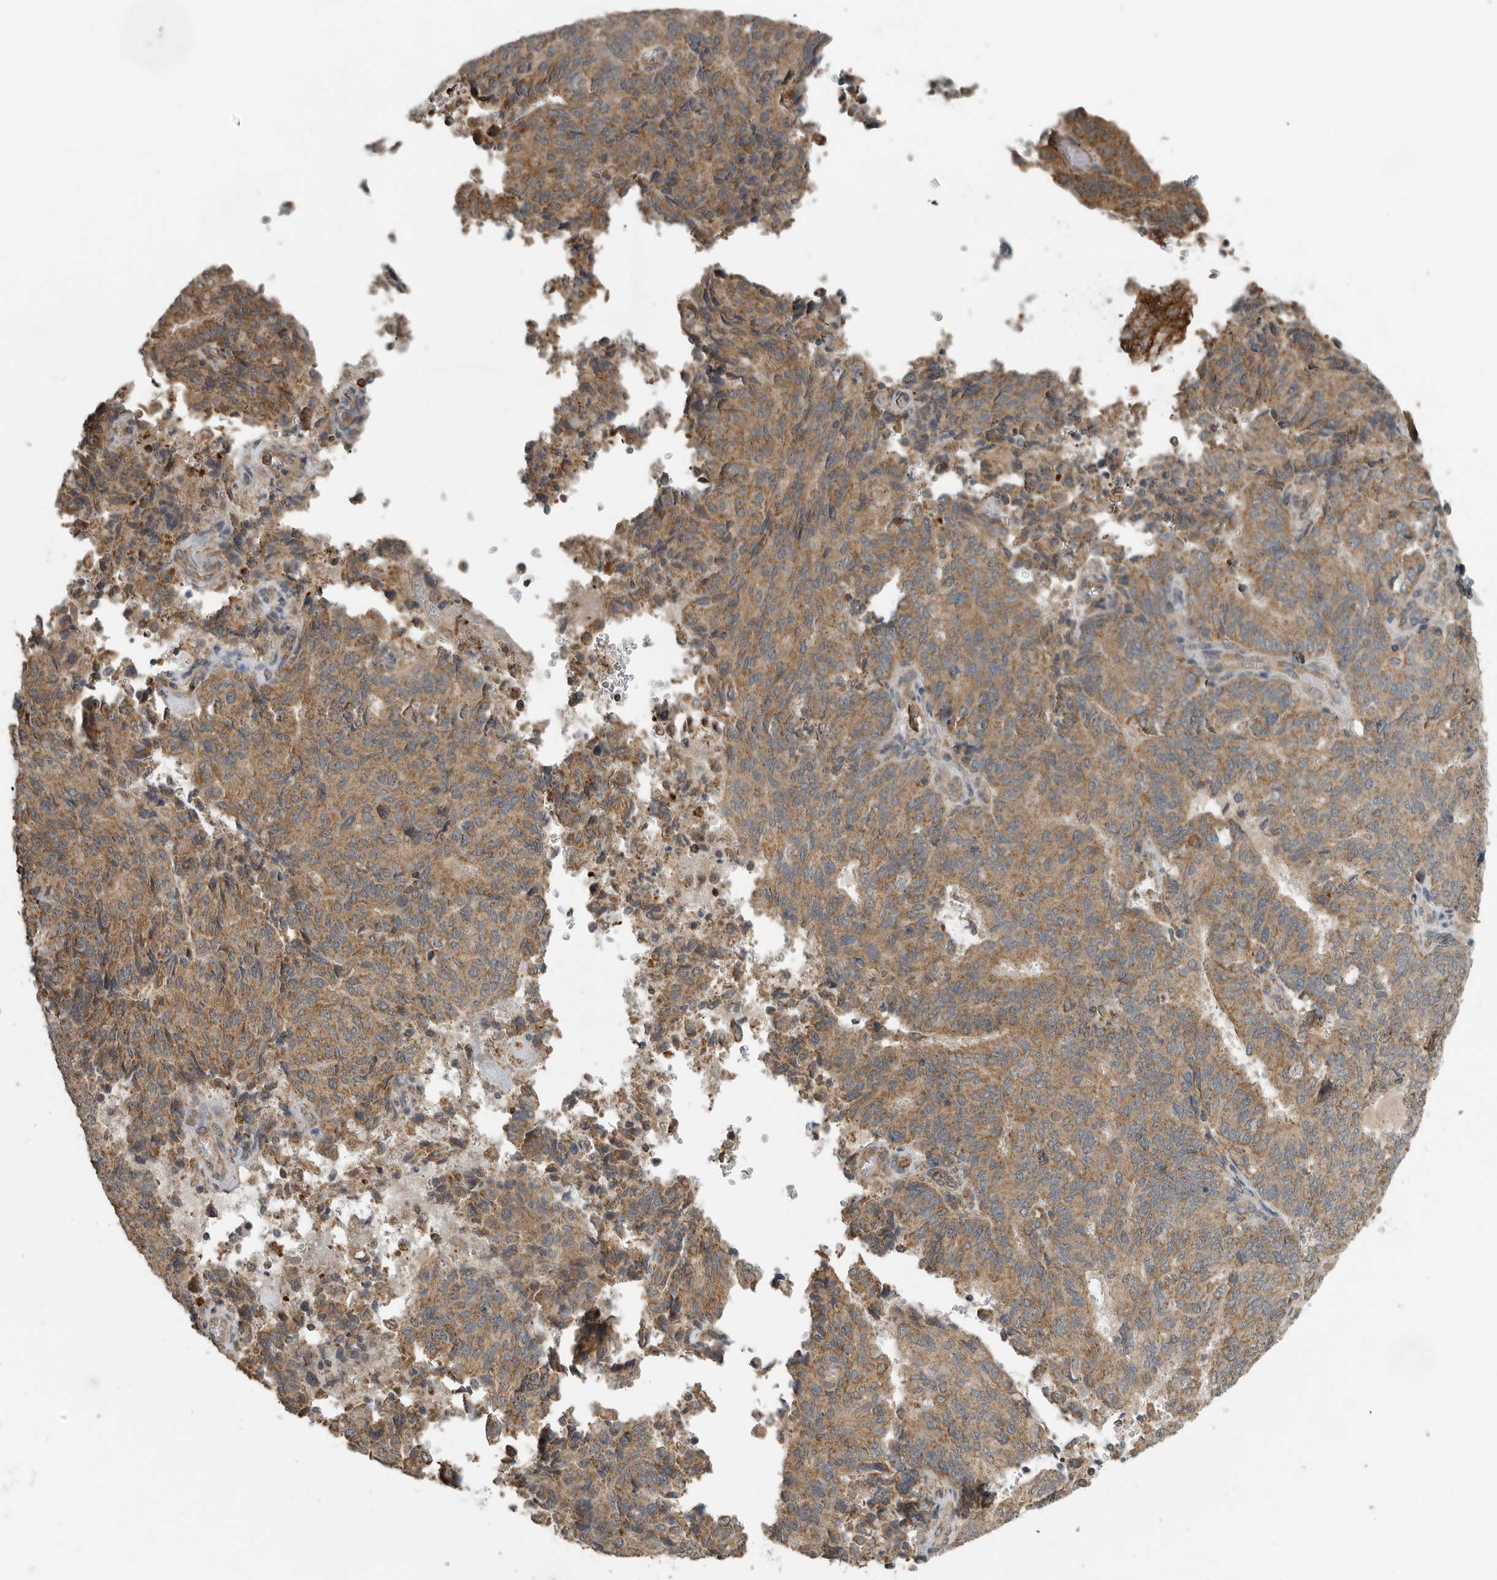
{"staining": {"intensity": "strong", "quantity": ">75%", "location": "cytoplasmic/membranous"}, "tissue": "endometrial cancer", "cell_type": "Tumor cells", "image_type": "cancer", "snomed": [{"axis": "morphology", "description": "Adenocarcinoma, NOS"}, {"axis": "topography", "description": "Endometrium"}], "caption": "Immunohistochemical staining of human endometrial cancer reveals high levels of strong cytoplasmic/membranous staining in approximately >75% of tumor cells.", "gene": "AFAP1", "patient": {"sex": "female", "age": 80}}